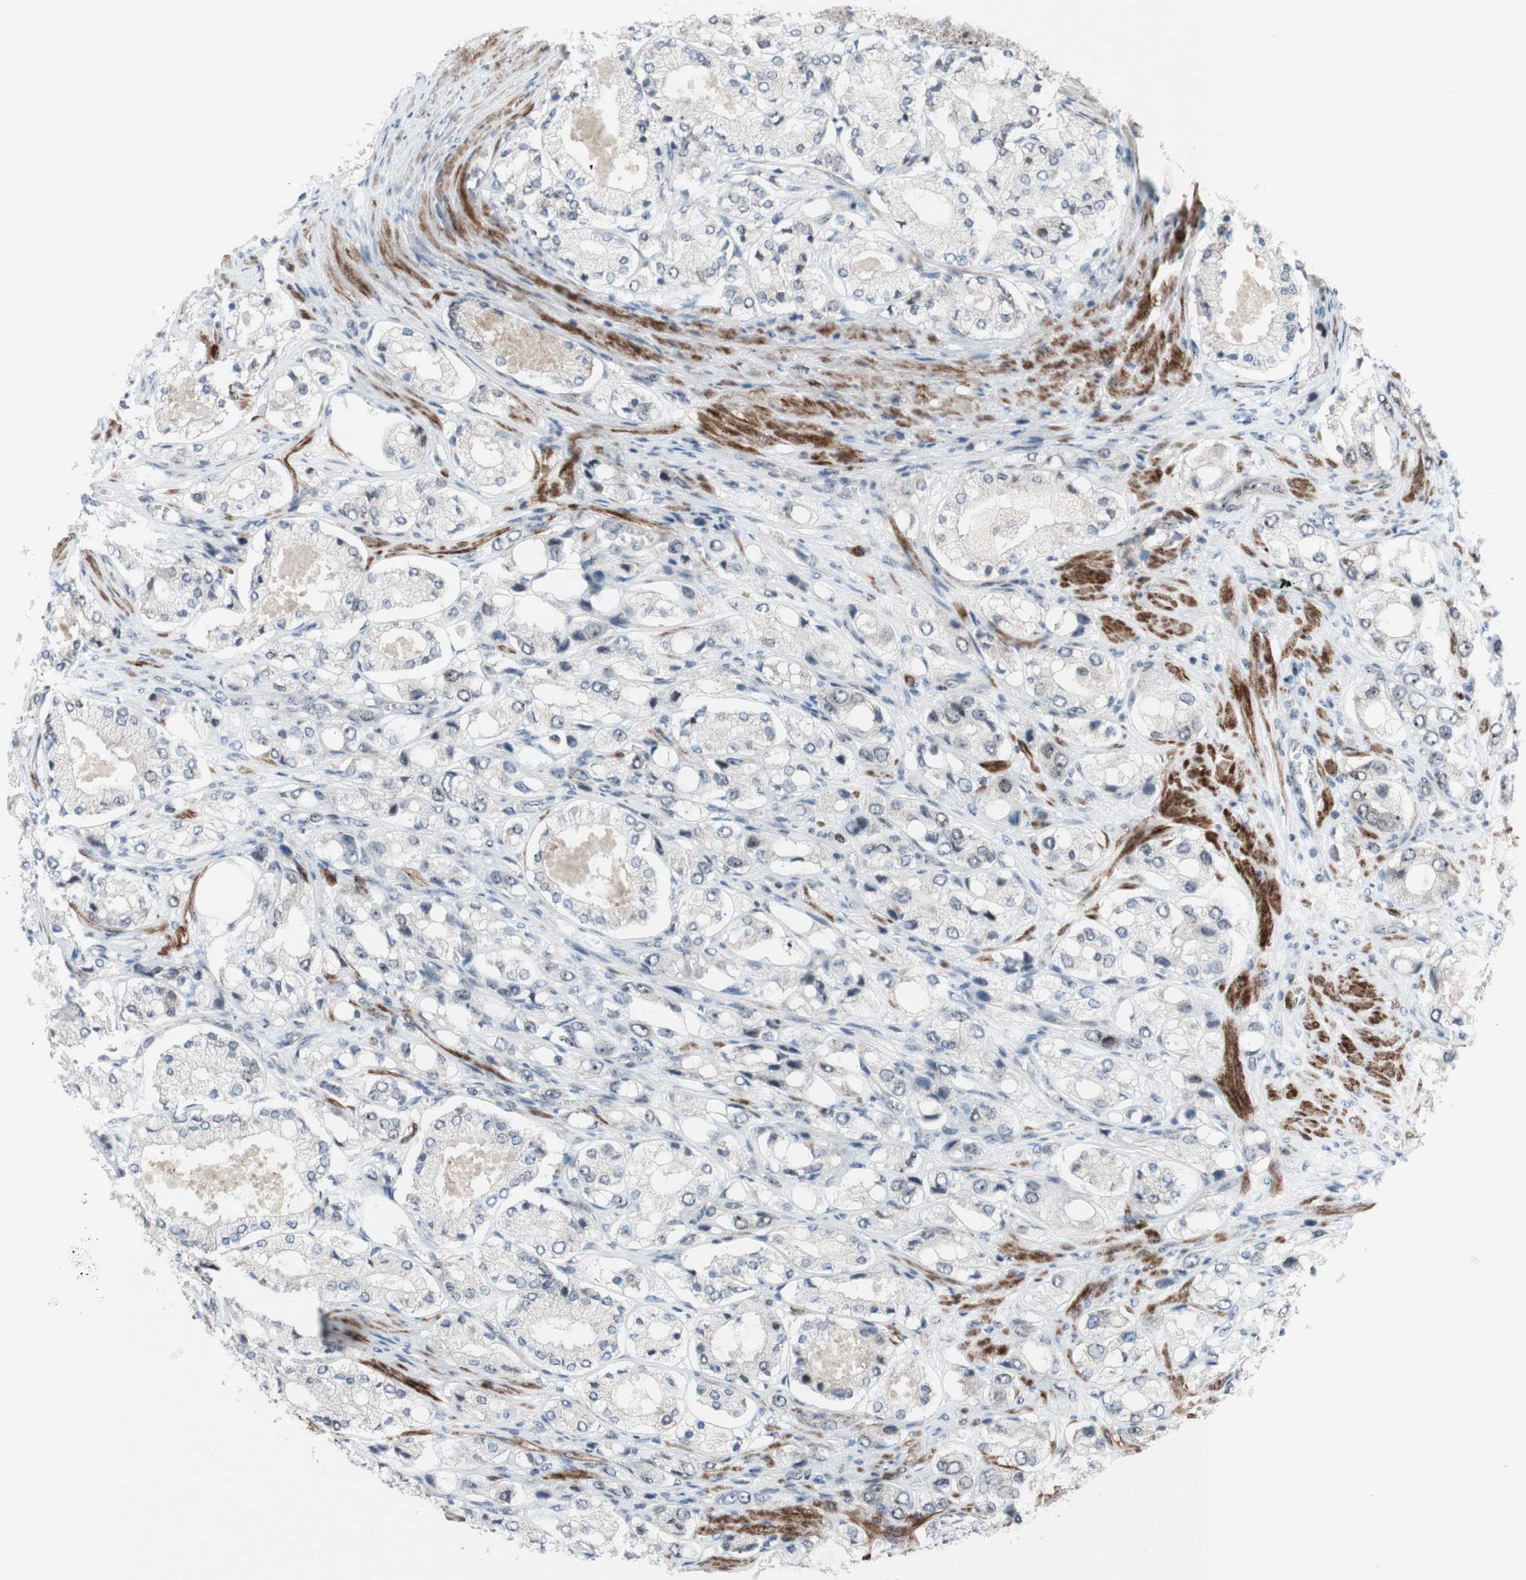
{"staining": {"intensity": "negative", "quantity": "none", "location": "none"}, "tissue": "prostate cancer", "cell_type": "Tumor cells", "image_type": "cancer", "snomed": [{"axis": "morphology", "description": "Adenocarcinoma, High grade"}, {"axis": "topography", "description": "Prostate"}], "caption": "Immunohistochemistry of human prostate cancer displays no positivity in tumor cells. The staining is performed using DAB brown chromogen with nuclei counter-stained in using hematoxylin.", "gene": "POLR1A", "patient": {"sex": "male", "age": 65}}